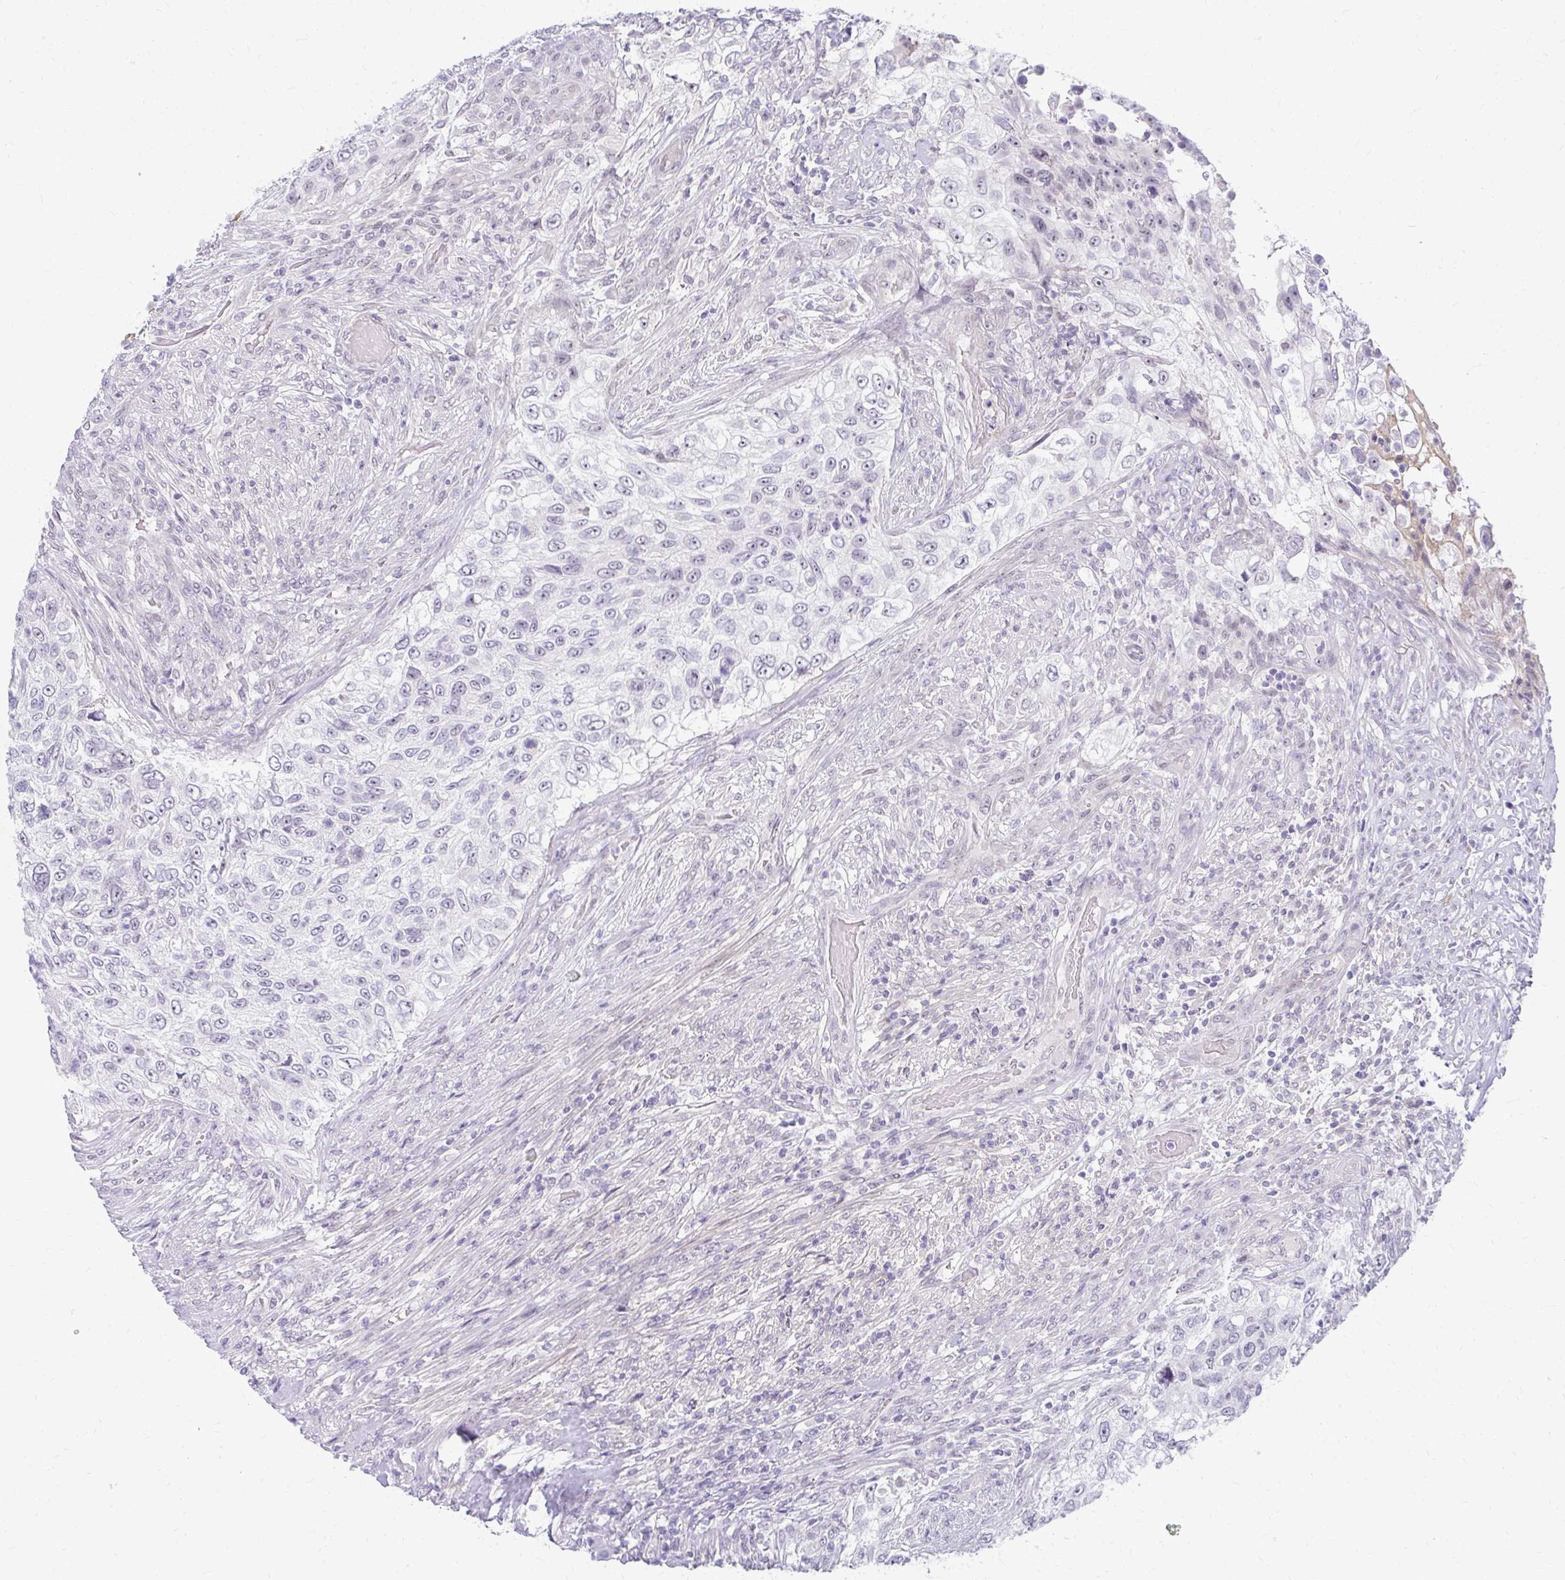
{"staining": {"intensity": "negative", "quantity": "none", "location": "none"}, "tissue": "urothelial cancer", "cell_type": "Tumor cells", "image_type": "cancer", "snomed": [{"axis": "morphology", "description": "Urothelial carcinoma, High grade"}, {"axis": "topography", "description": "Urinary bladder"}], "caption": "Image shows no significant protein staining in tumor cells of urothelial cancer.", "gene": "TEX33", "patient": {"sex": "female", "age": 60}}